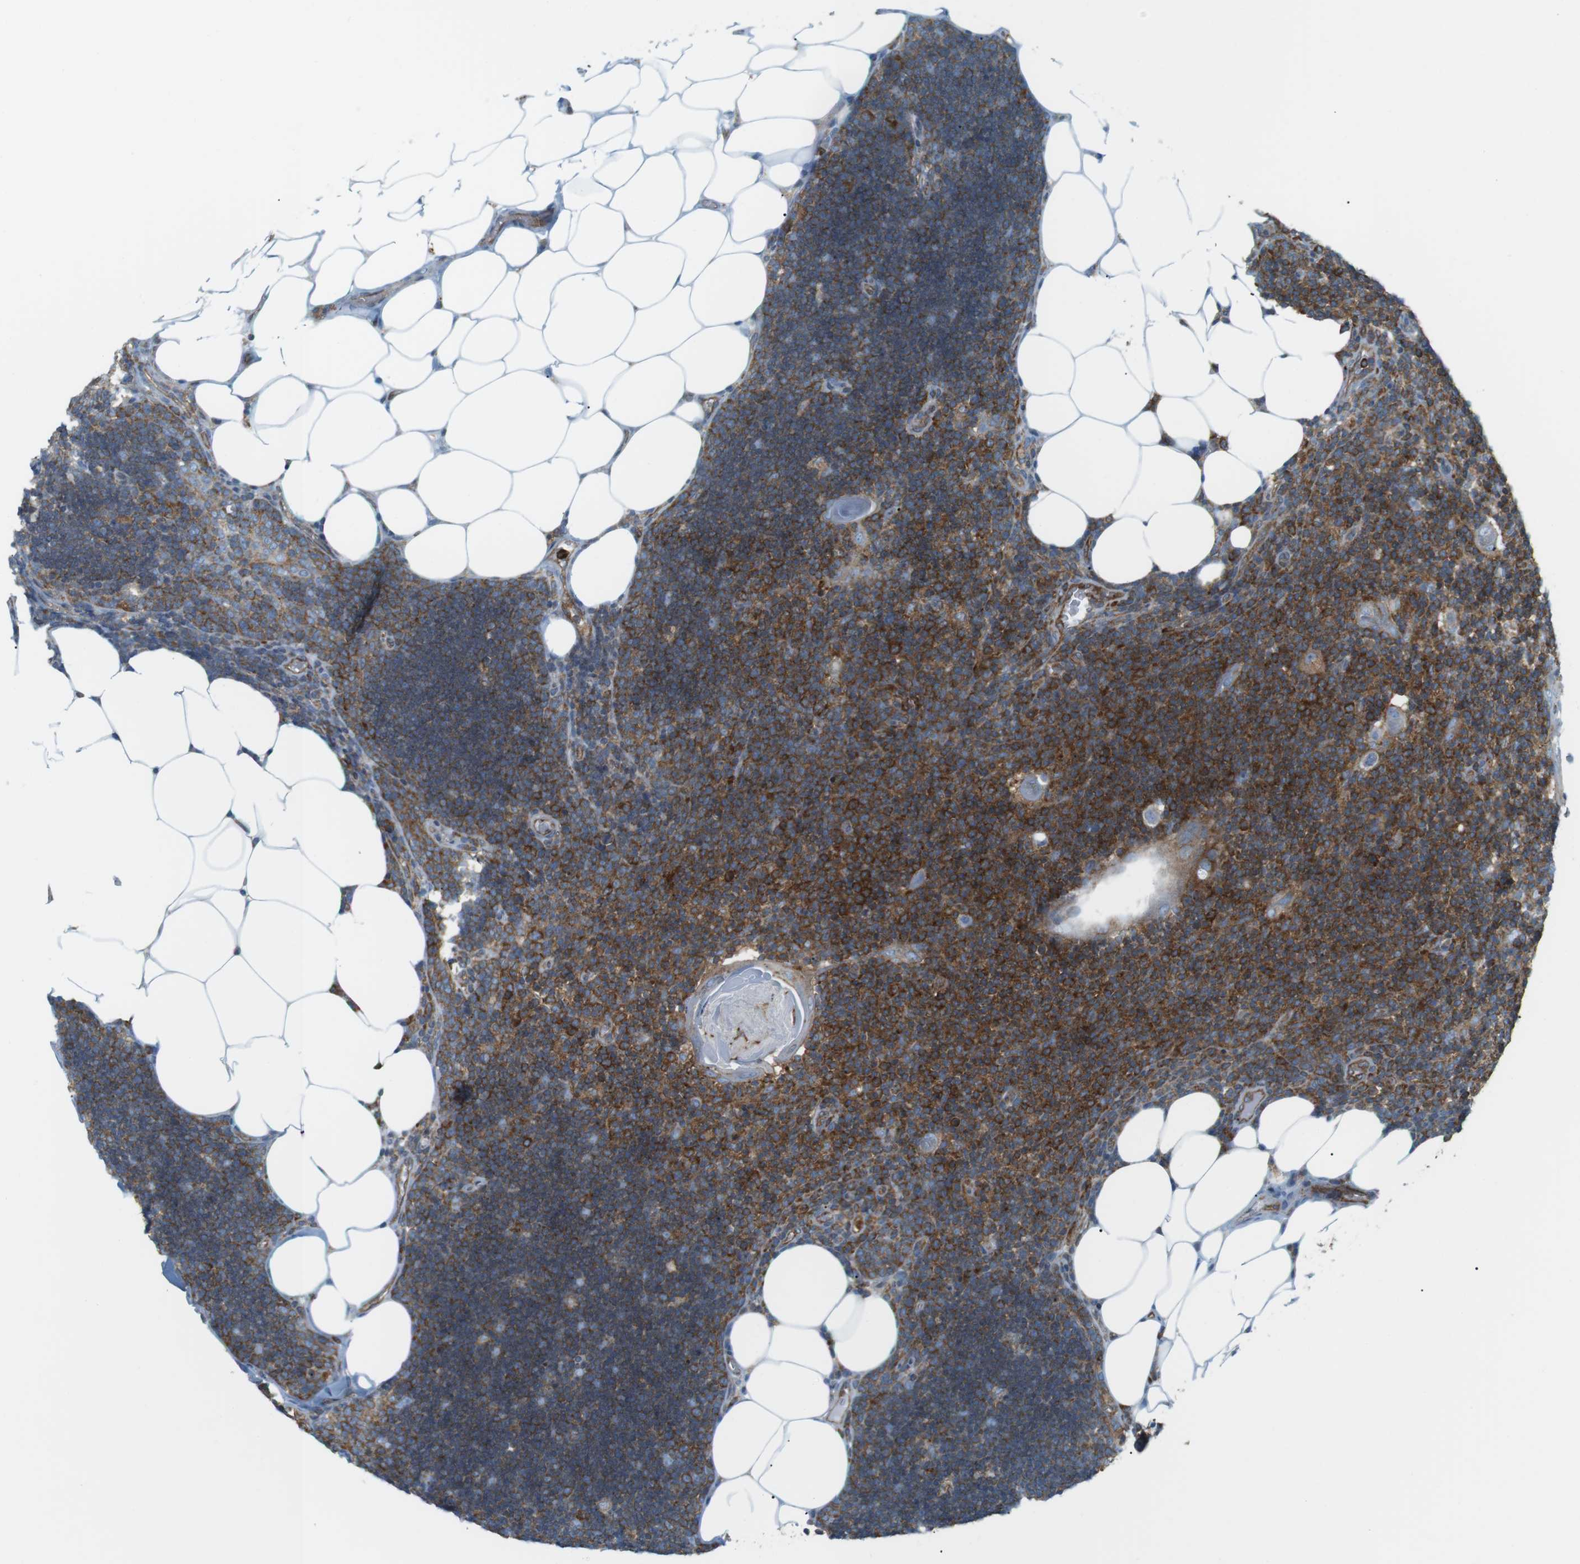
{"staining": {"intensity": "strong", "quantity": ">75%", "location": "cytoplasmic/membranous"}, "tissue": "lymph node", "cell_type": "Germinal center cells", "image_type": "normal", "snomed": [{"axis": "morphology", "description": "Normal tissue, NOS"}, {"axis": "topography", "description": "Lymph node"}], "caption": "A histopathology image of human lymph node stained for a protein exhibits strong cytoplasmic/membranous brown staining in germinal center cells.", "gene": "FLII", "patient": {"sex": "male", "age": 33}}